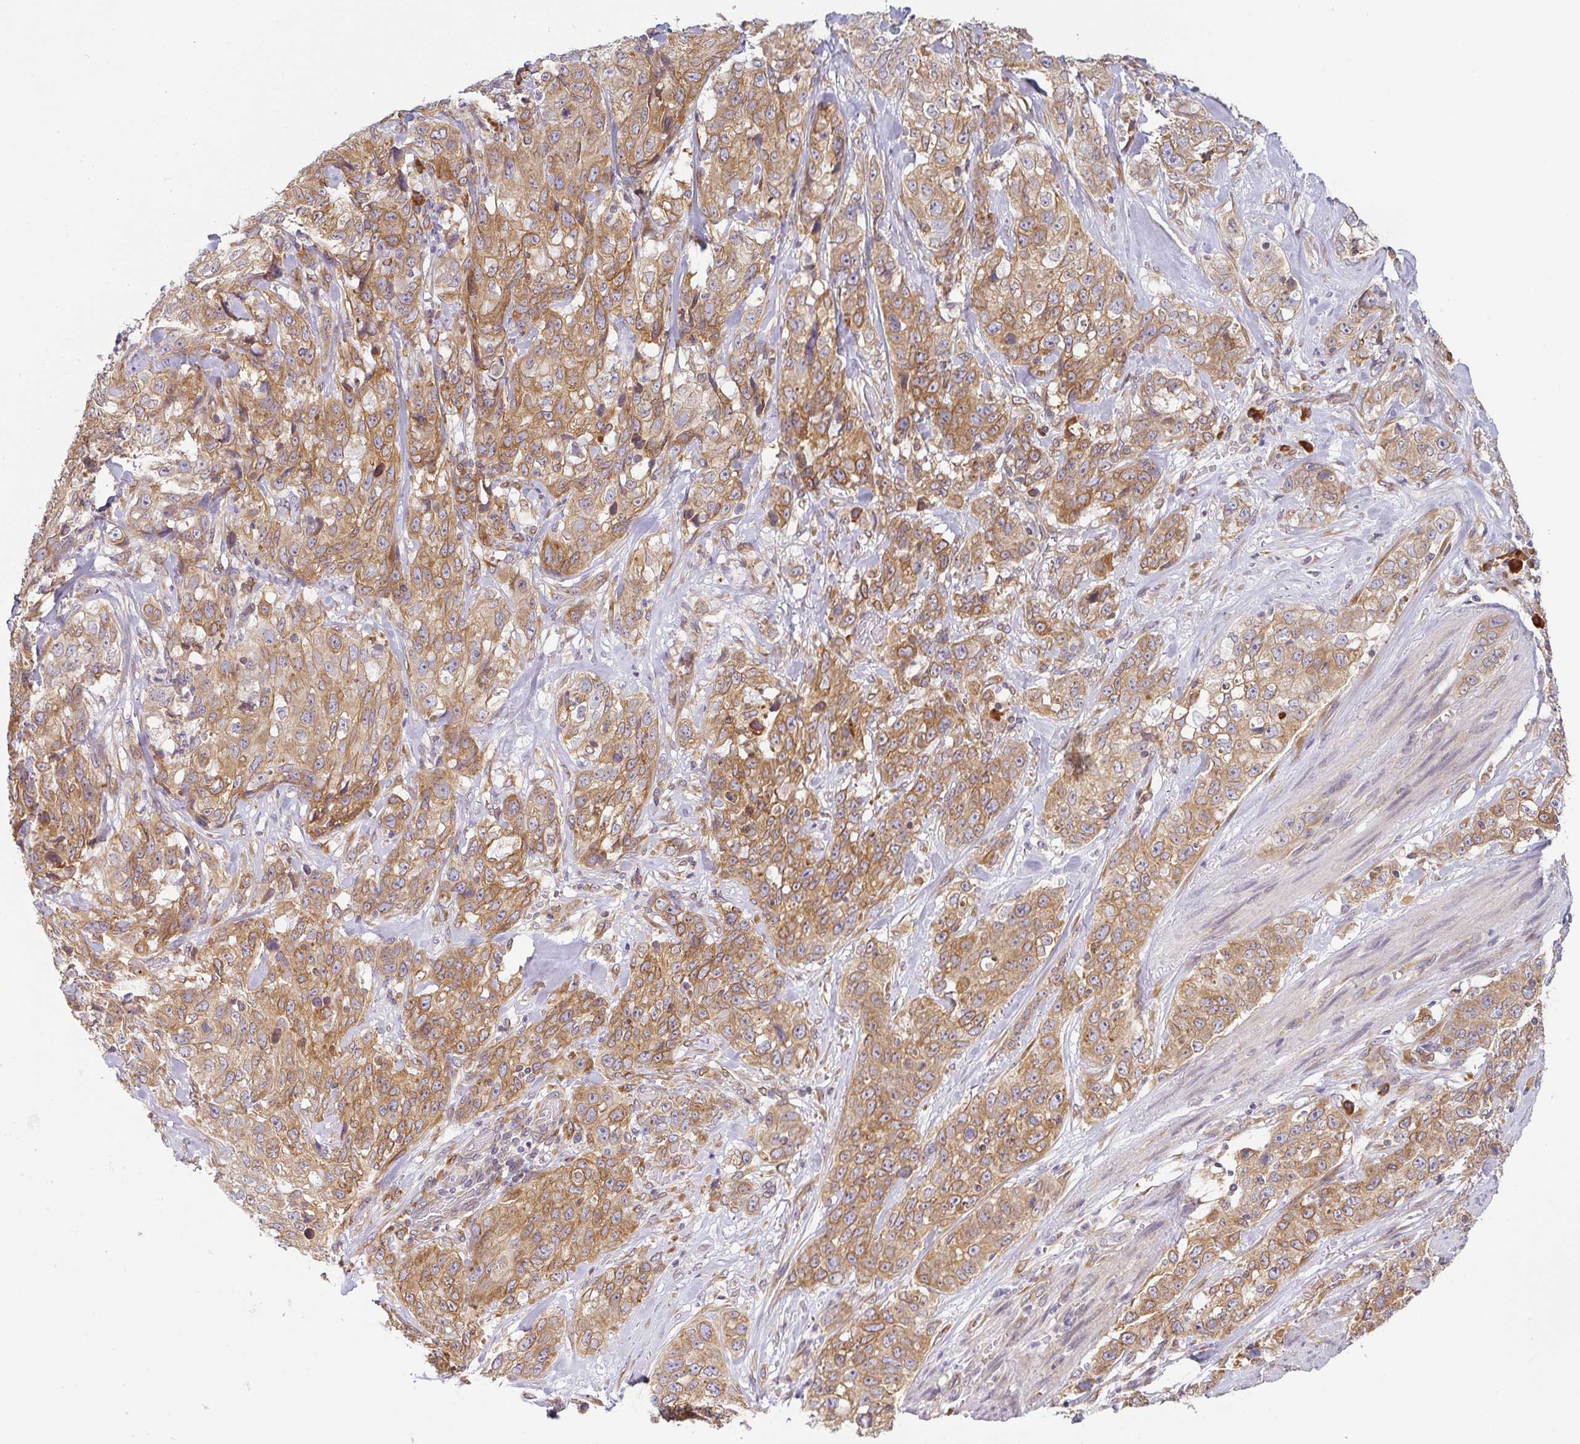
{"staining": {"intensity": "moderate", "quantity": ">75%", "location": "cytoplasmic/membranous"}, "tissue": "stomach cancer", "cell_type": "Tumor cells", "image_type": "cancer", "snomed": [{"axis": "morphology", "description": "Adenocarcinoma, NOS"}, {"axis": "topography", "description": "Stomach"}], "caption": "Immunohistochemical staining of human stomach cancer (adenocarcinoma) reveals moderate cytoplasmic/membranous protein expression in about >75% of tumor cells.", "gene": "DERL2", "patient": {"sex": "male", "age": 48}}